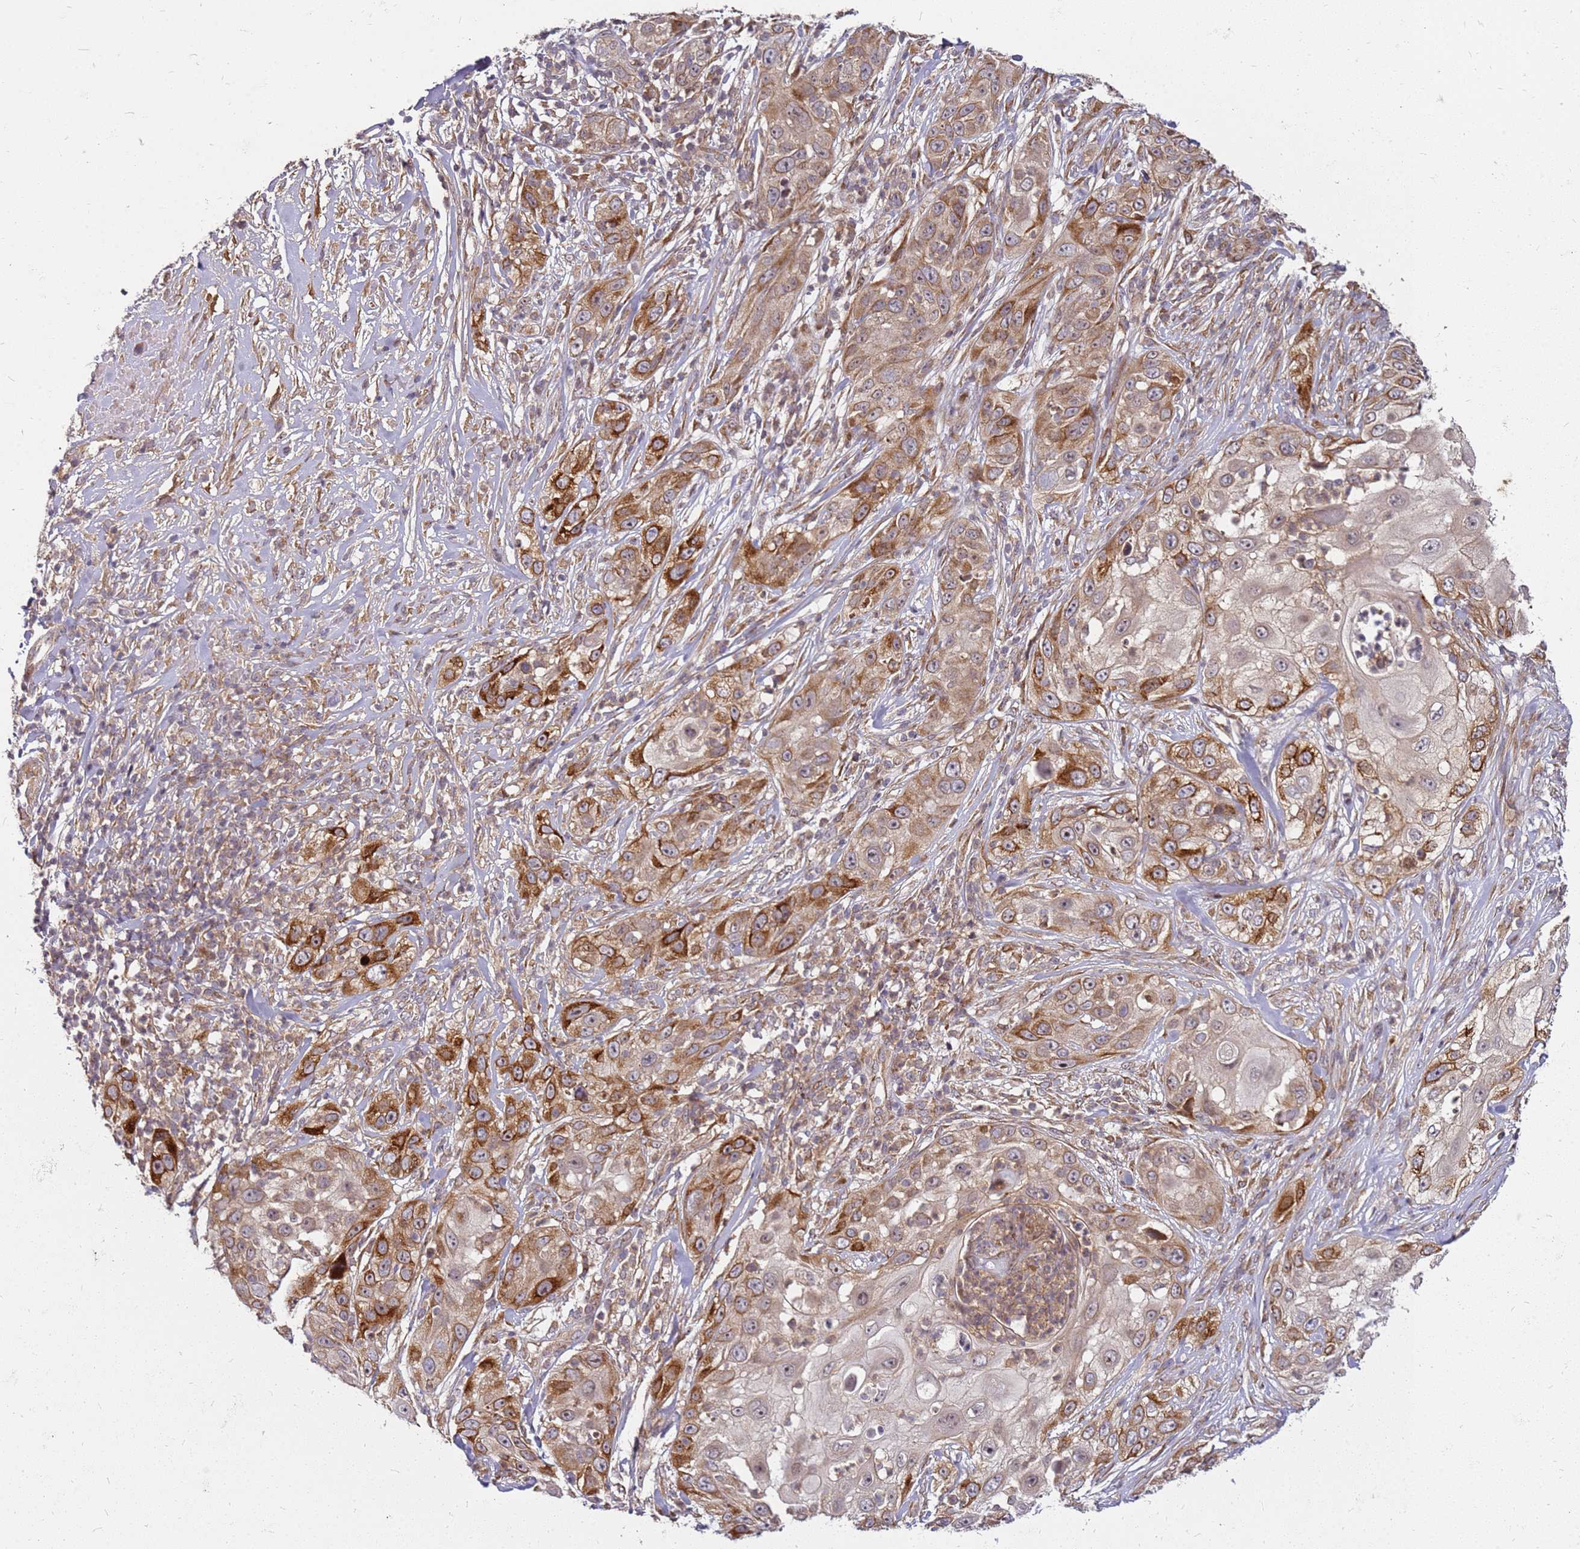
{"staining": {"intensity": "strong", "quantity": "<25%", "location": "cytoplasmic/membranous"}, "tissue": "skin cancer", "cell_type": "Tumor cells", "image_type": "cancer", "snomed": [{"axis": "morphology", "description": "Squamous cell carcinoma, NOS"}, {"axis": "topography", "description": "Skin"}], "caption": "A micrograph showing strong cytoplasmic/membranous expression in approximately <25% of tumor cells in skin squamous cell carcinoma, as visualized by brown immunohistochemical staining.", "gene": "CCDC159", "patient": {"sex": "female", "age": 44}}